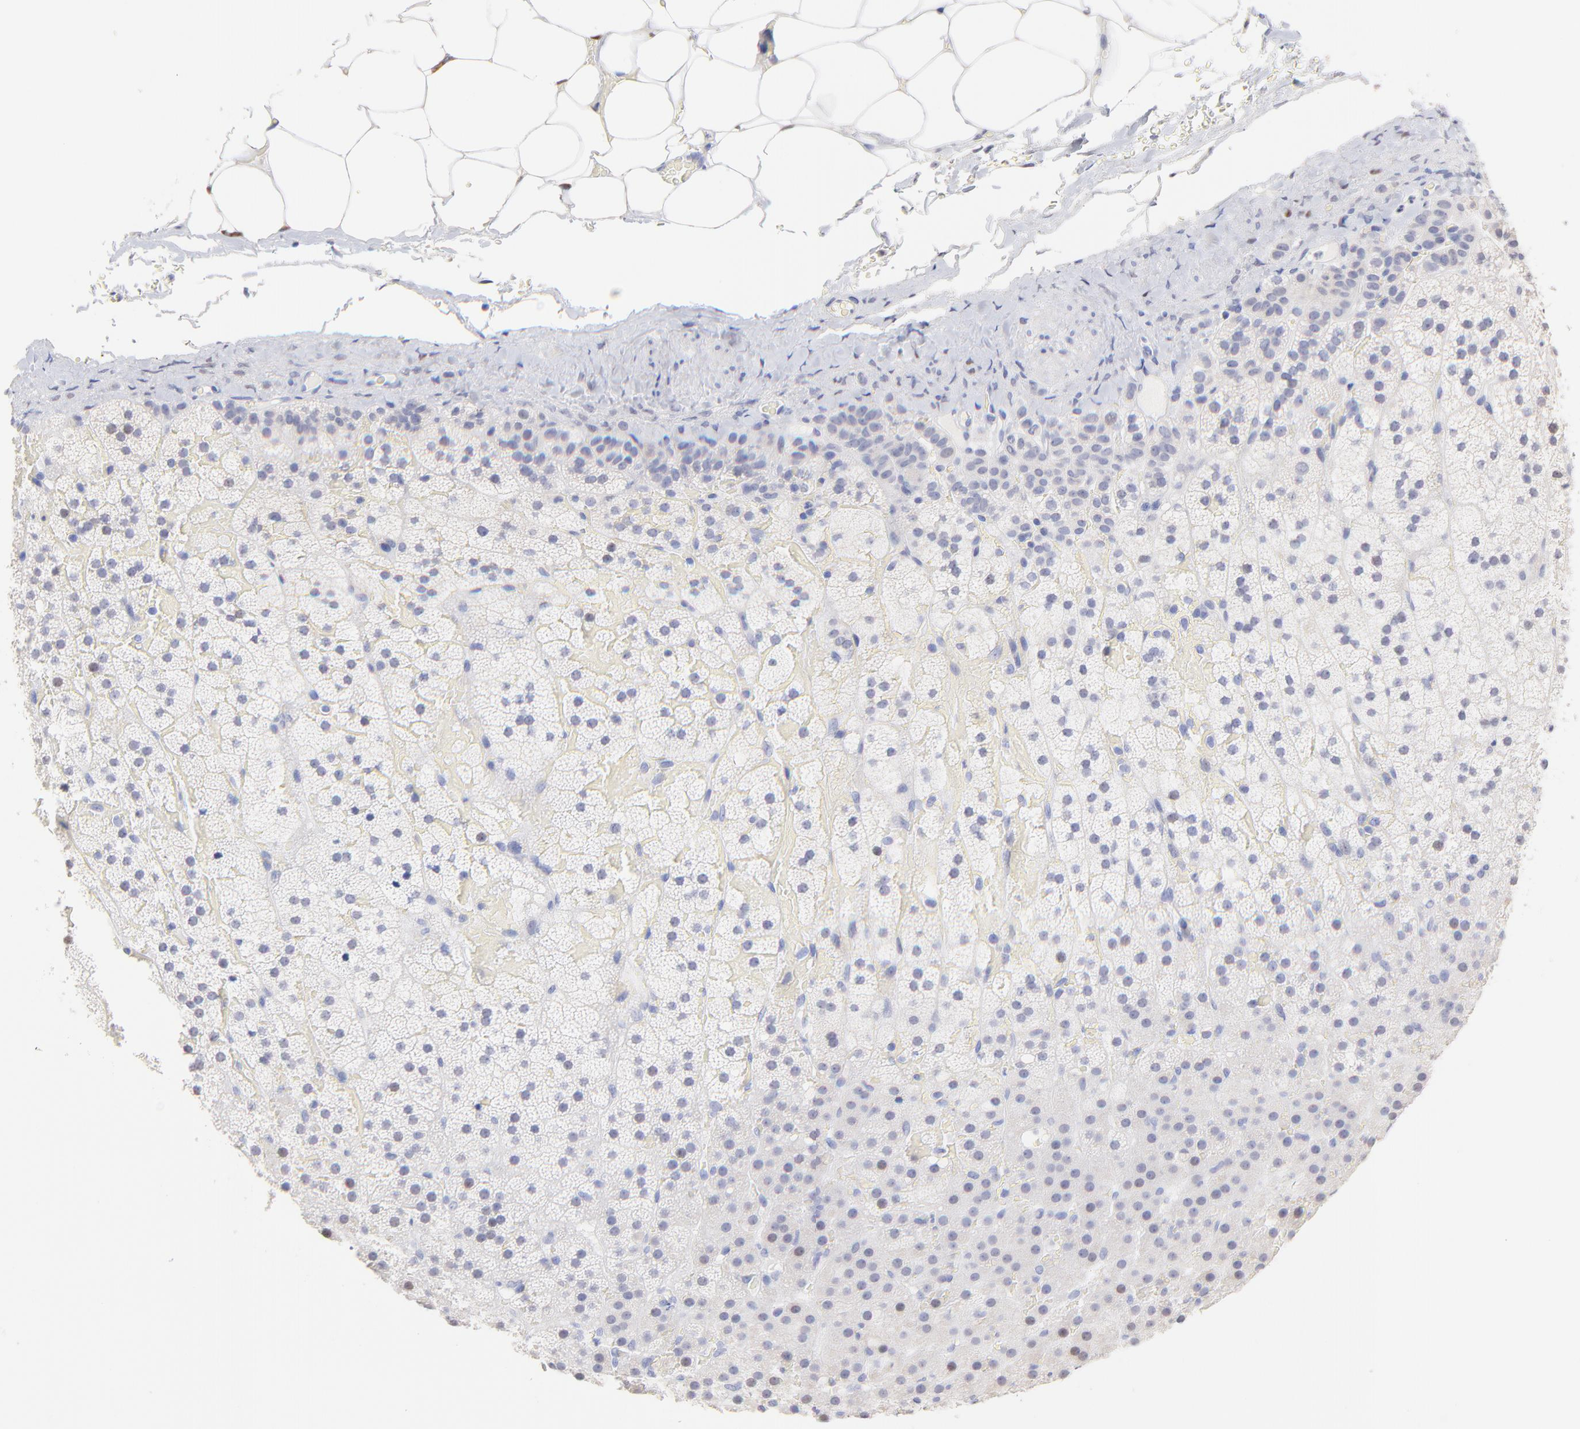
{"staining": {"intensity": "weak", "quantity": "25%-75%", "location": "cytoplasmic/membranous"}, "tissue": "adrenal gland", "cell_type": "Glandular cells", "image_type": "normal", "snomed": [{"axis": "morphology", "description": "Normal tissue, NOS"}, {"axis": "topography", "description": "Adrenal gland"}], "caption": "Glandular cells show weak cytoplasmic/membranous staining in about 25%-75% of cells in benign adrenal gland. Immunohistochemistry (ihc) stains the protein of interest in brown and the nuclei are stained blue.", "gene": "CFAP57", "patient": {"sex": "male", "age": 35}}